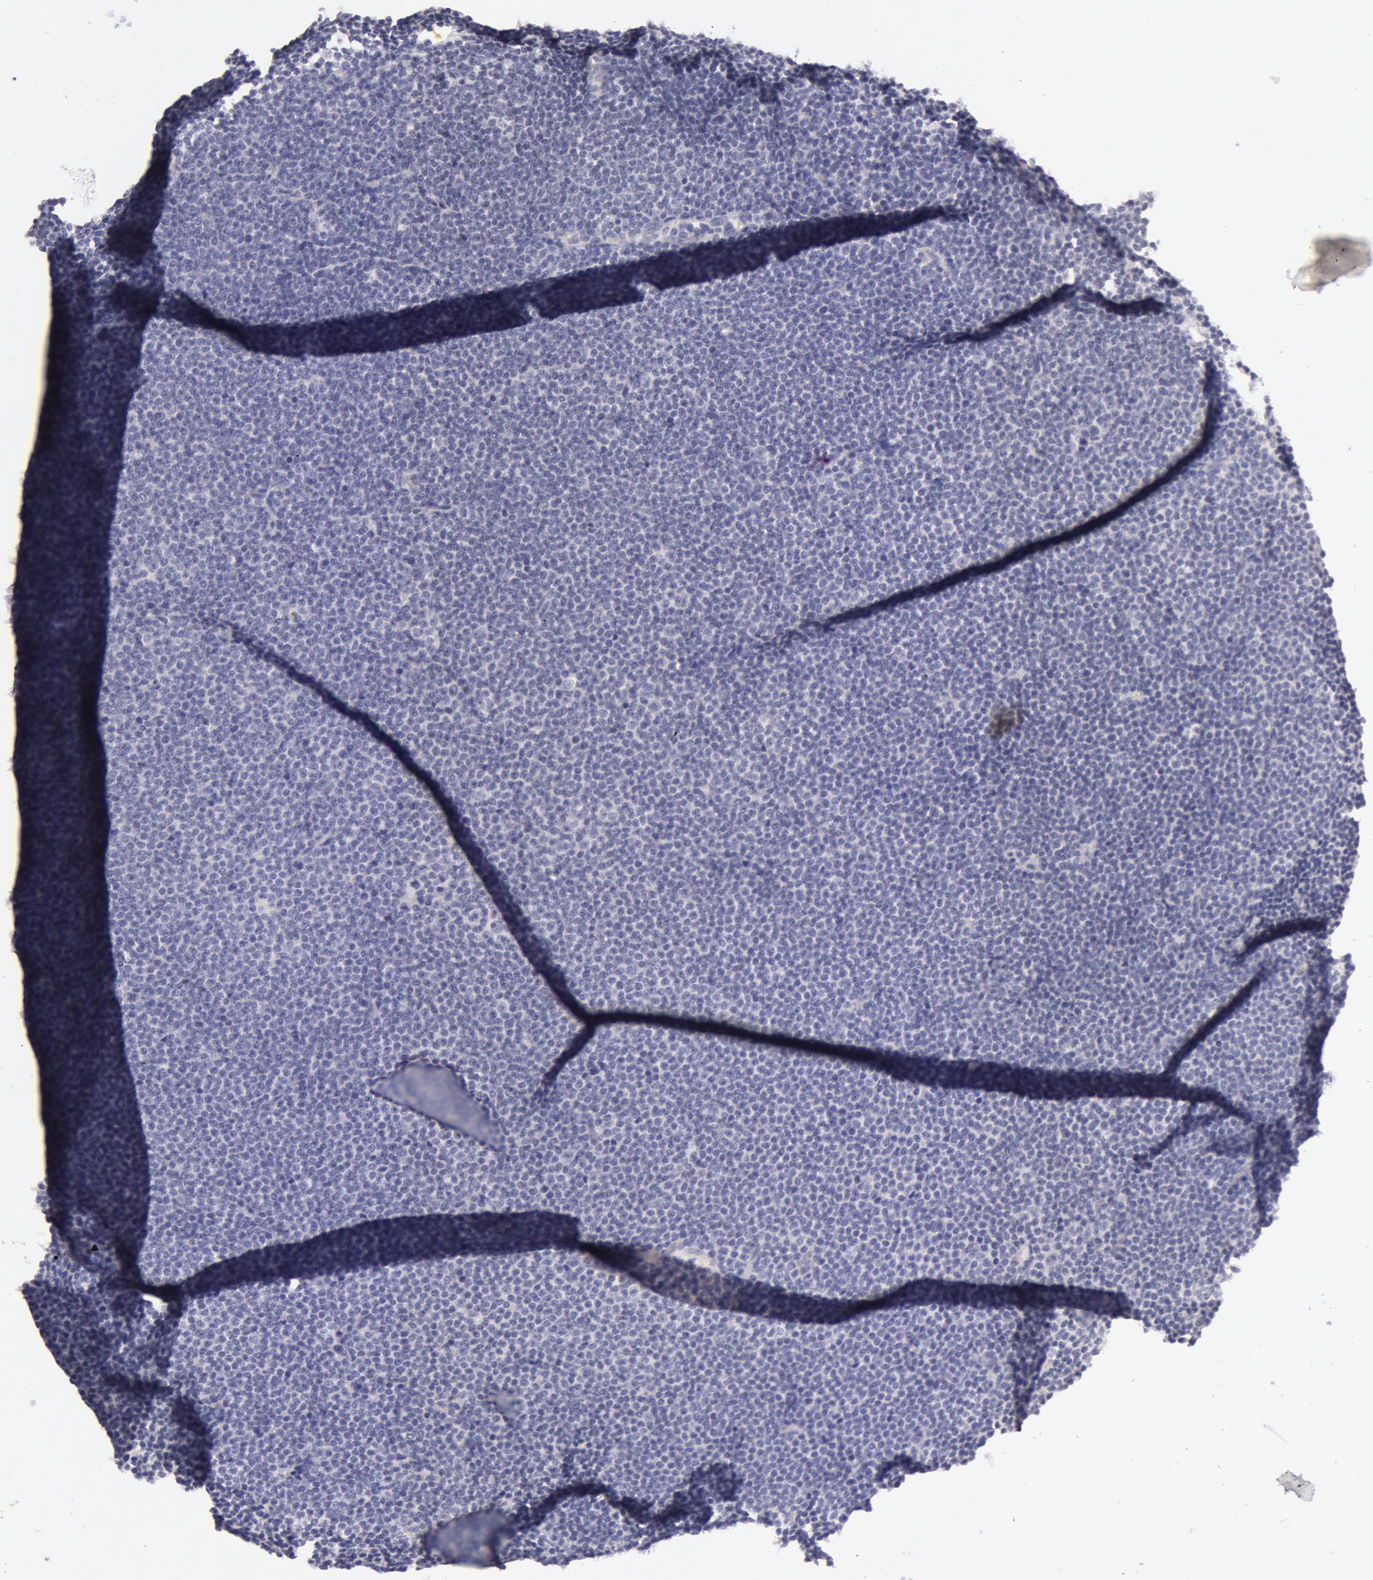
{"staining": {"intensity": "negative", "quantity": "none", "location": "none"}, "tissue": "lymphoma", "cell_type": "Tumor cells", "image_type": "cancer", "snomed": [{"axis": "morphology", "description": "Malignant lymphoma, non-Hodgkin's type, Low grade"}, {"axis": "topography", "description": "Lymph node"}], "caption": "An immunohistochemistry micrograph of lymphoma is shown. There is no staining in tumor cells of lymphoma. (DAB immunohistochemistry (IHC), high magnification).", "gene": "RBMY1F", "patient": {"sex": "female", "age": 69}}